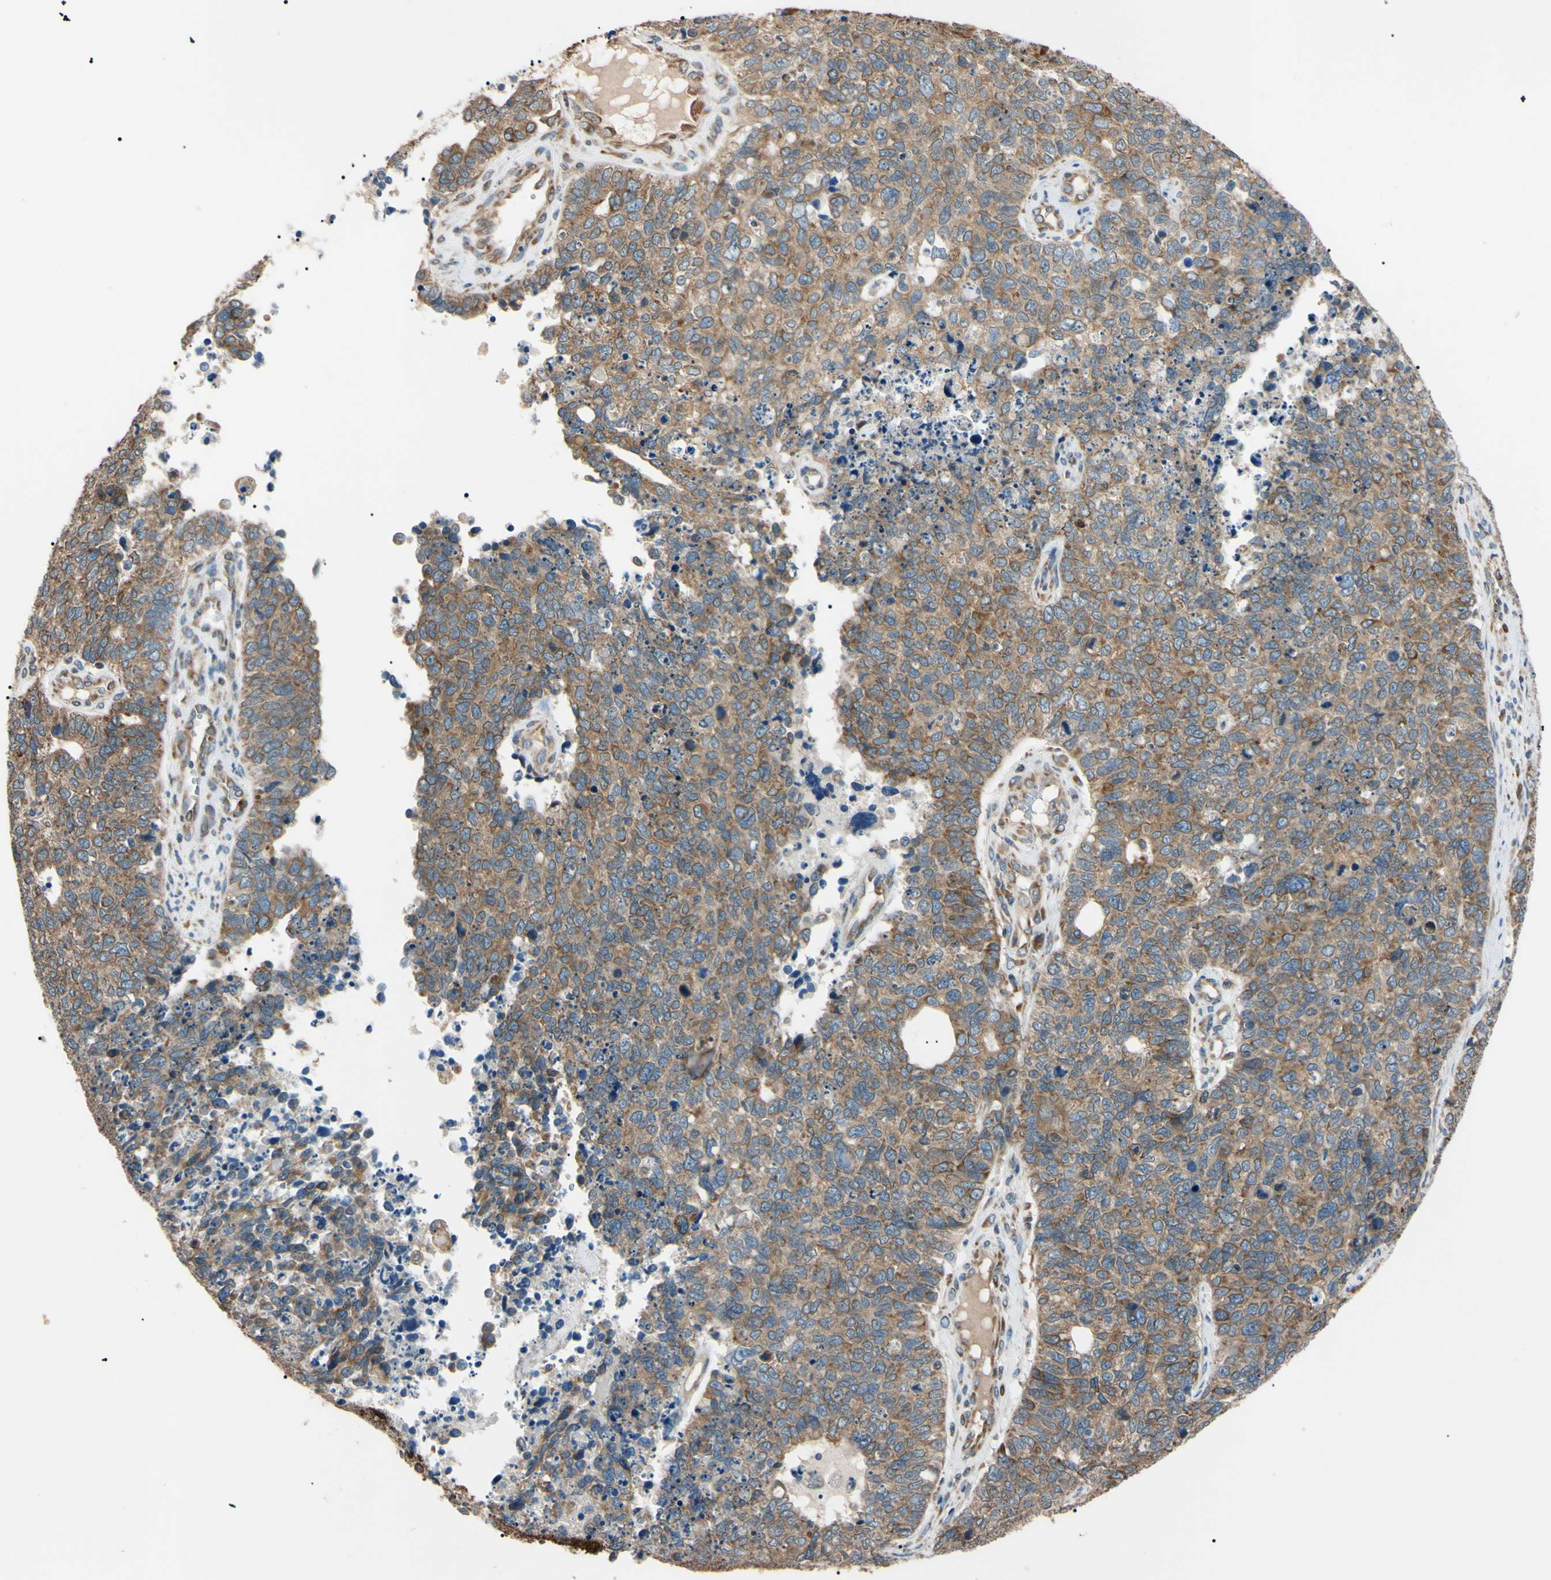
{"staining": {"intensity": "moderate", "quantity": ">75%", "location": "cytoplasmic/membranous"}, "tissue": "cervical cancer", "cell_type": "Tumor cells", "image_type": "cancer", "snomed": [{"axis": "morphology", "description": "Squamous cell carcinoma, NOS"}, {"axis": "topography", "description": "Cervix"}], "caption": "High-magnification brightfield microscopy of cervical cancer stained with DAB (brown) and counterstained with hematoxylin (blue). tumor cells exhibit moderate cytoplasmic/membranous positivity is seen in approximately>75% of cells.", "gene": "VAPA", "patient": {"sex": "female", "age": 63}}